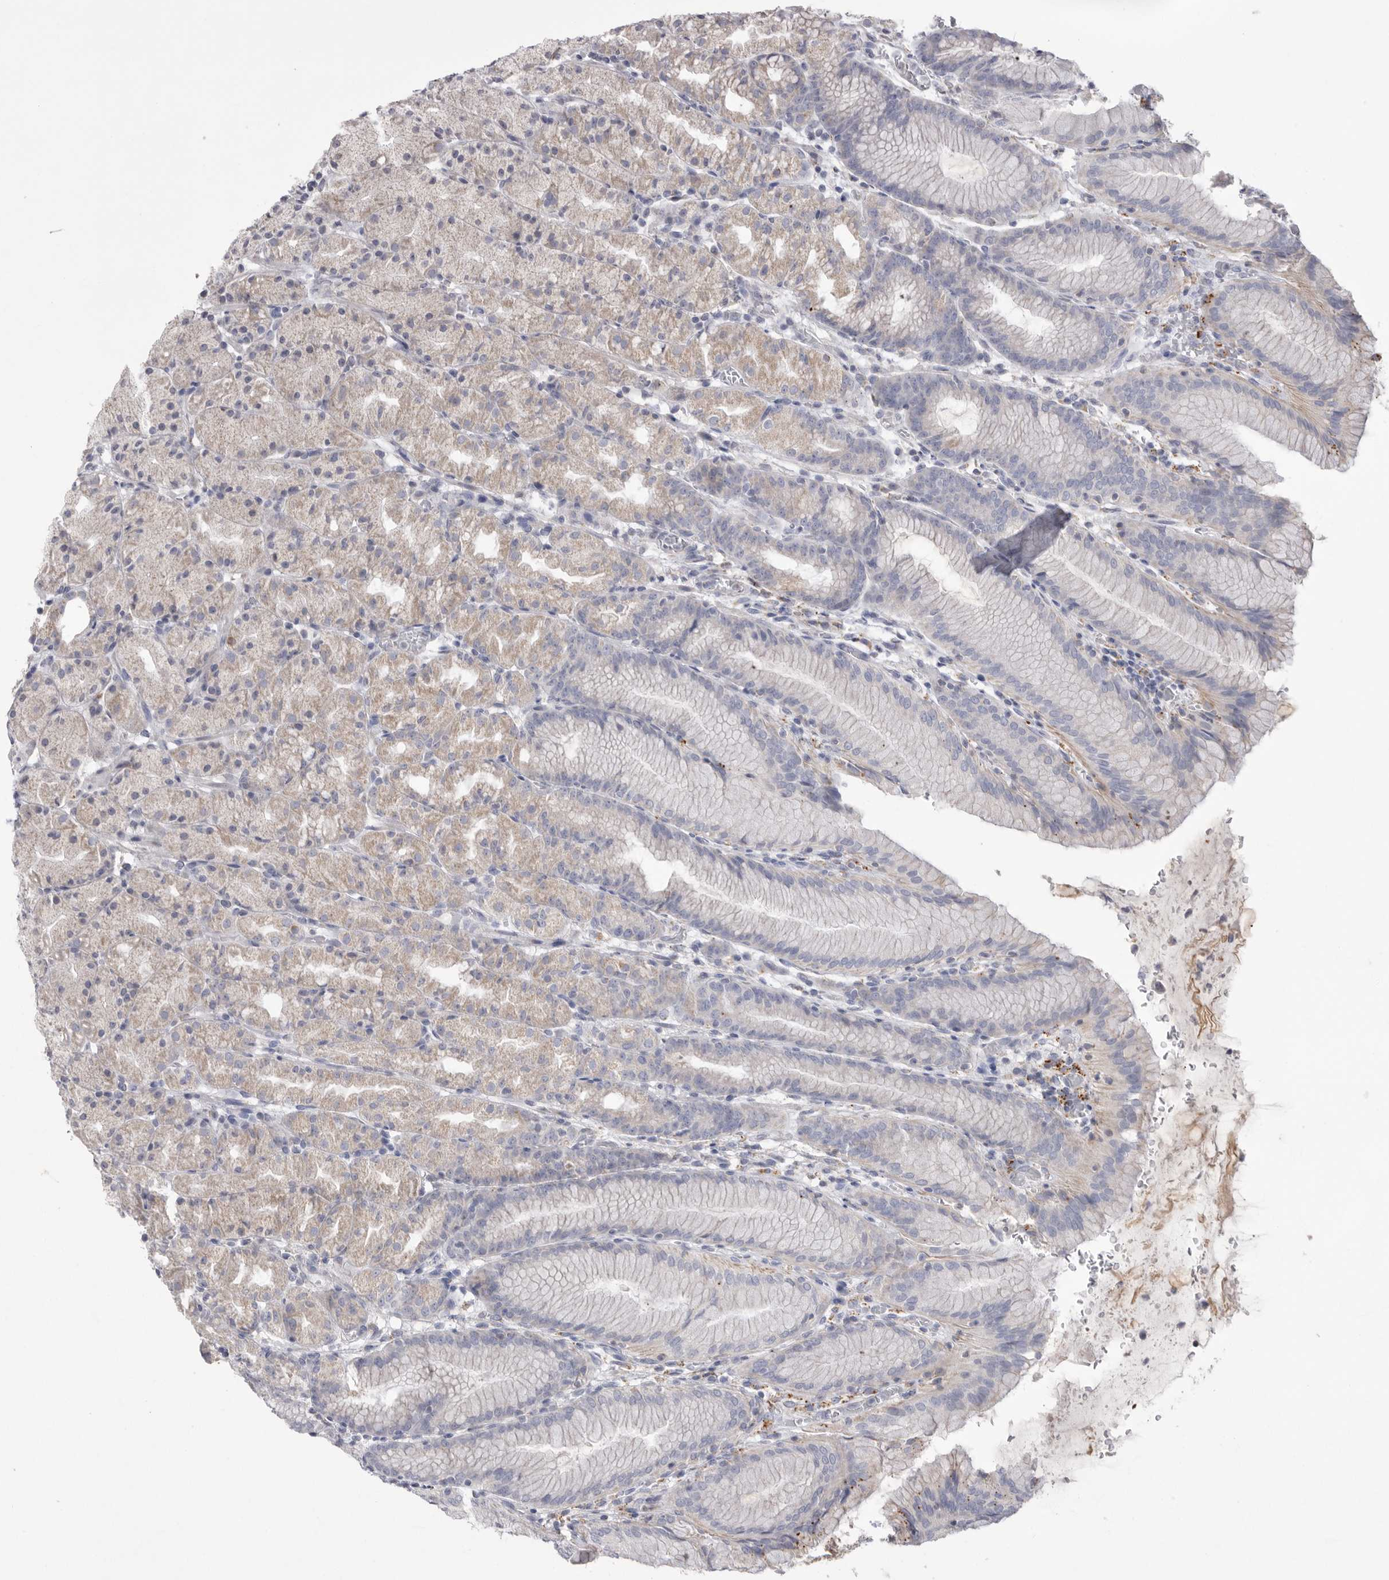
{"staining": {"intensity": "moderate", "quantity": "25%-75%", "location": "cytoplasmic/membranous"}, "tissue": "stomach", "cell_type": "Glandular cells", "image_type": "normal", "snomed": [{"axis": "morphology", "description": "Normal tissue, NOS"}, {"axis": "topography", "description": "Stomach, upper"}], "caption": "The micrograph reveals a brown stain indicating the presence of a protein in the cytoplasmic/membranous of glandular cells in stomach.", "gene": "VDAC3", "patient": {"sex": "male", "age": 48}}